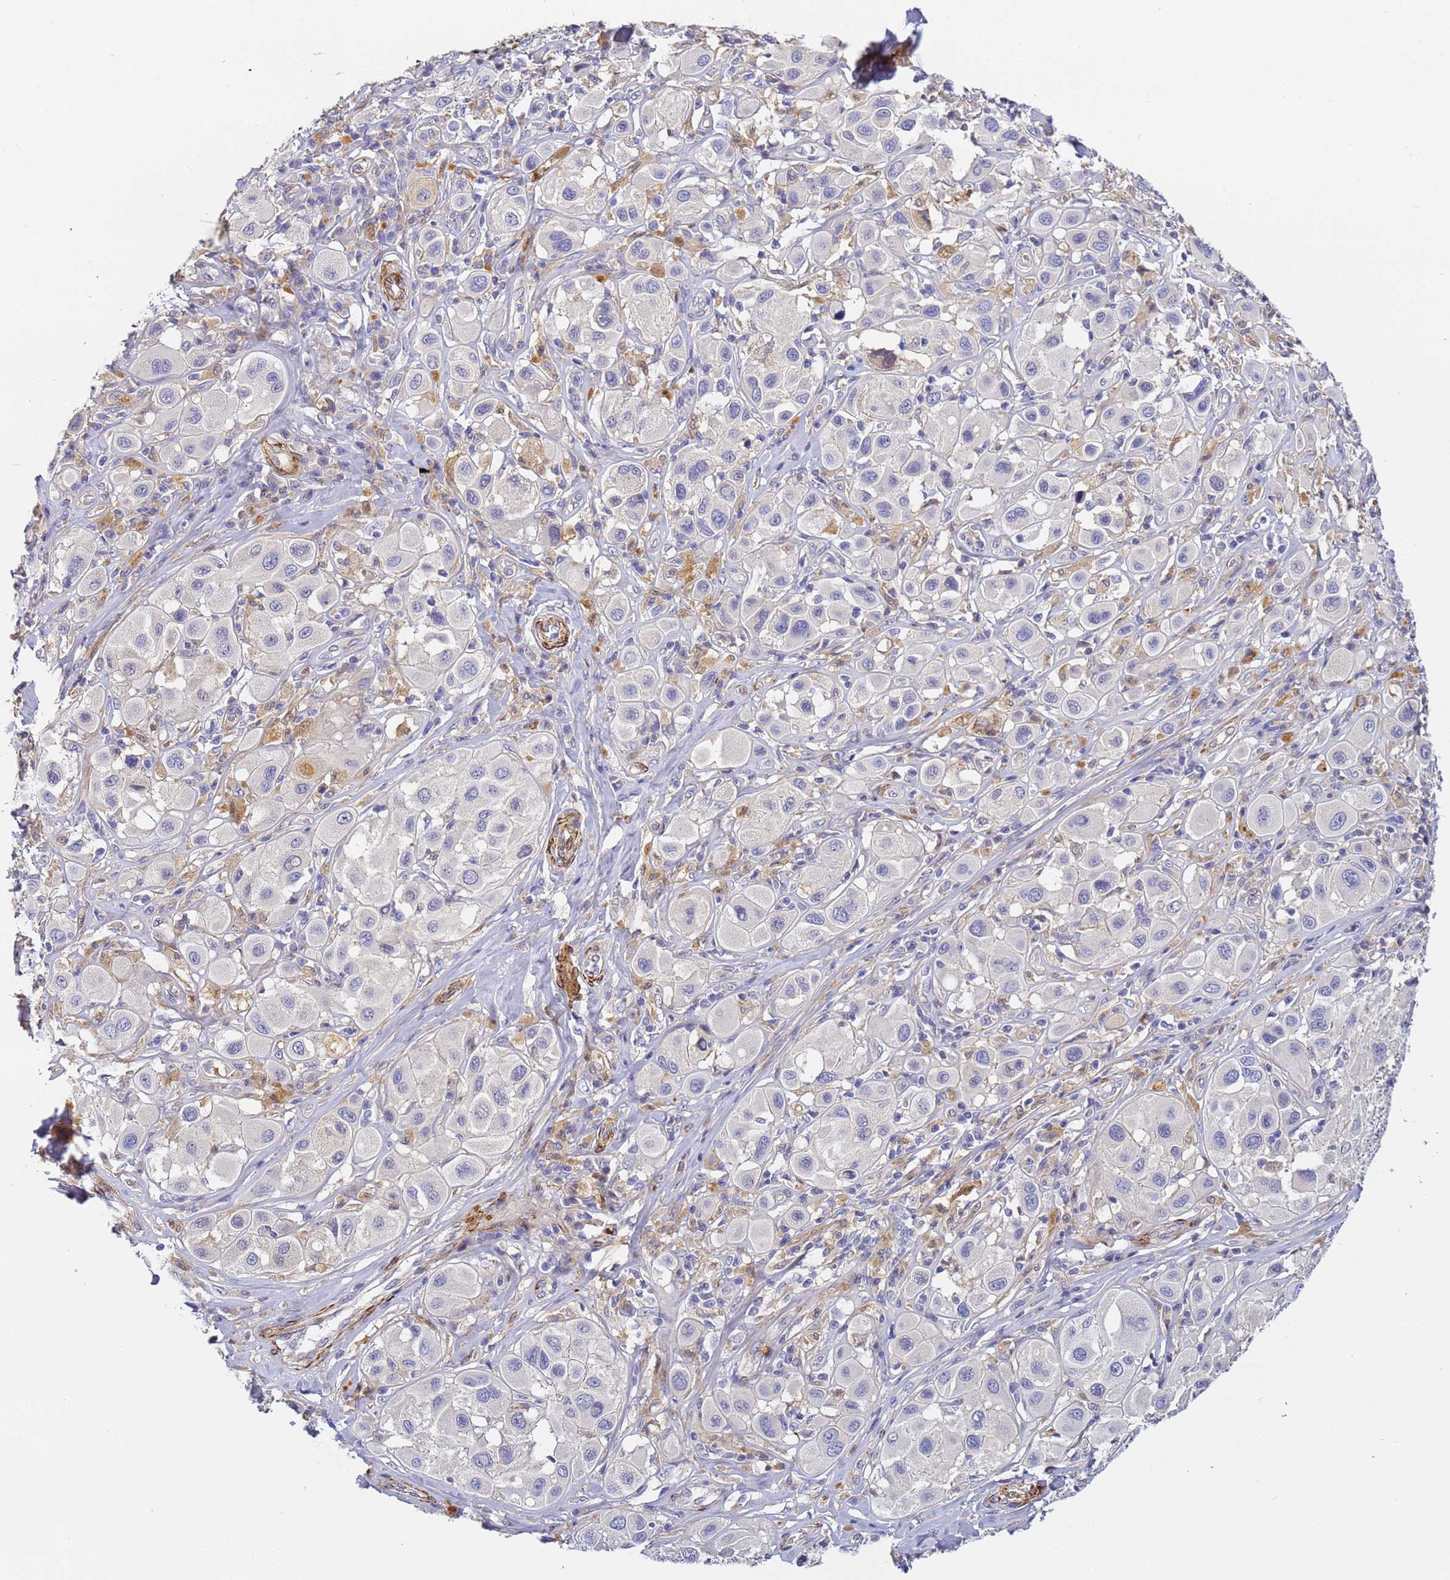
{"staining": {"intensity": "negative", "quantity": "none", "location": "none"}, "tissue": "melanoma", "cell_type": "Tumor cells", "image_type": "cancer", "snomed": [{"axis": "morphology", "description": "Malignant melanoma, Metastatic site"}, {"axis": "topography", "description": "Skin"}], "caption": "DAB (3,3'-diaminobenzidine) immunohistochemical staining of melanoma exhibits no significant expression in tumor cells.", "gene": "CFH", "patient": {"sex": "male", "age": 41}}